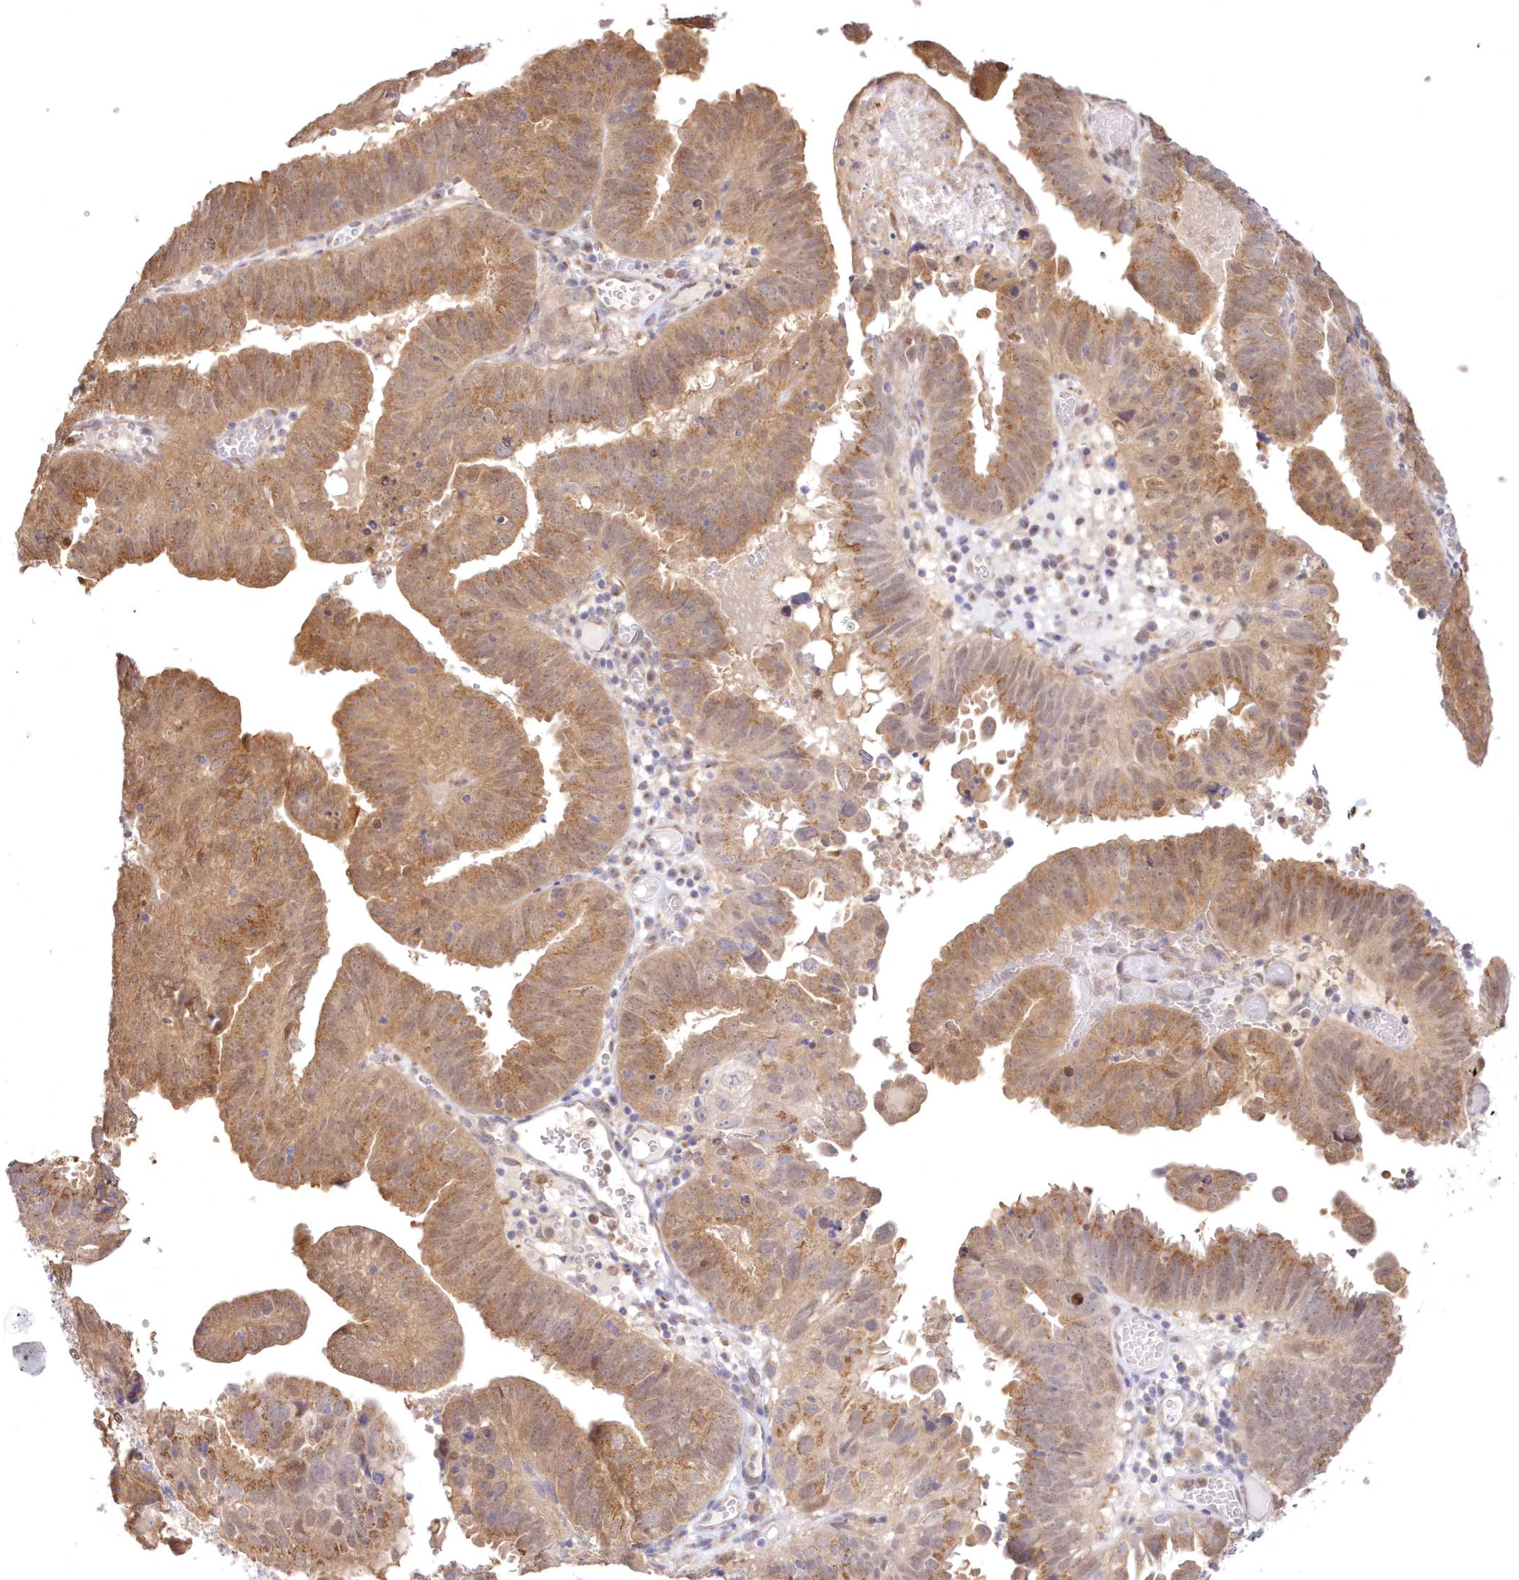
{"staining": {"intensity": "moderate", "quantity": ">75%", "location": "cytoplasmic/membranous,nuclear"}, "tissue": "endometrial cancer", "cell_type": "Tumor cells", "image_type": "cancer", "snomed": [{"axis": "morphology", "description": "Adenocarcinoma, NOS"}, {"axis": "topography", "description": "Uterus"}], "caption": "Immunohistochemistry image of endometrial cancer stained for a protein (brown), which shows medium levels of moderate cytoplasmic/membranous and nuclear staining in approximately >75% of tumor cells.", "gene": "RNPEP", "patient": {"sex": "female", "age": 77}}